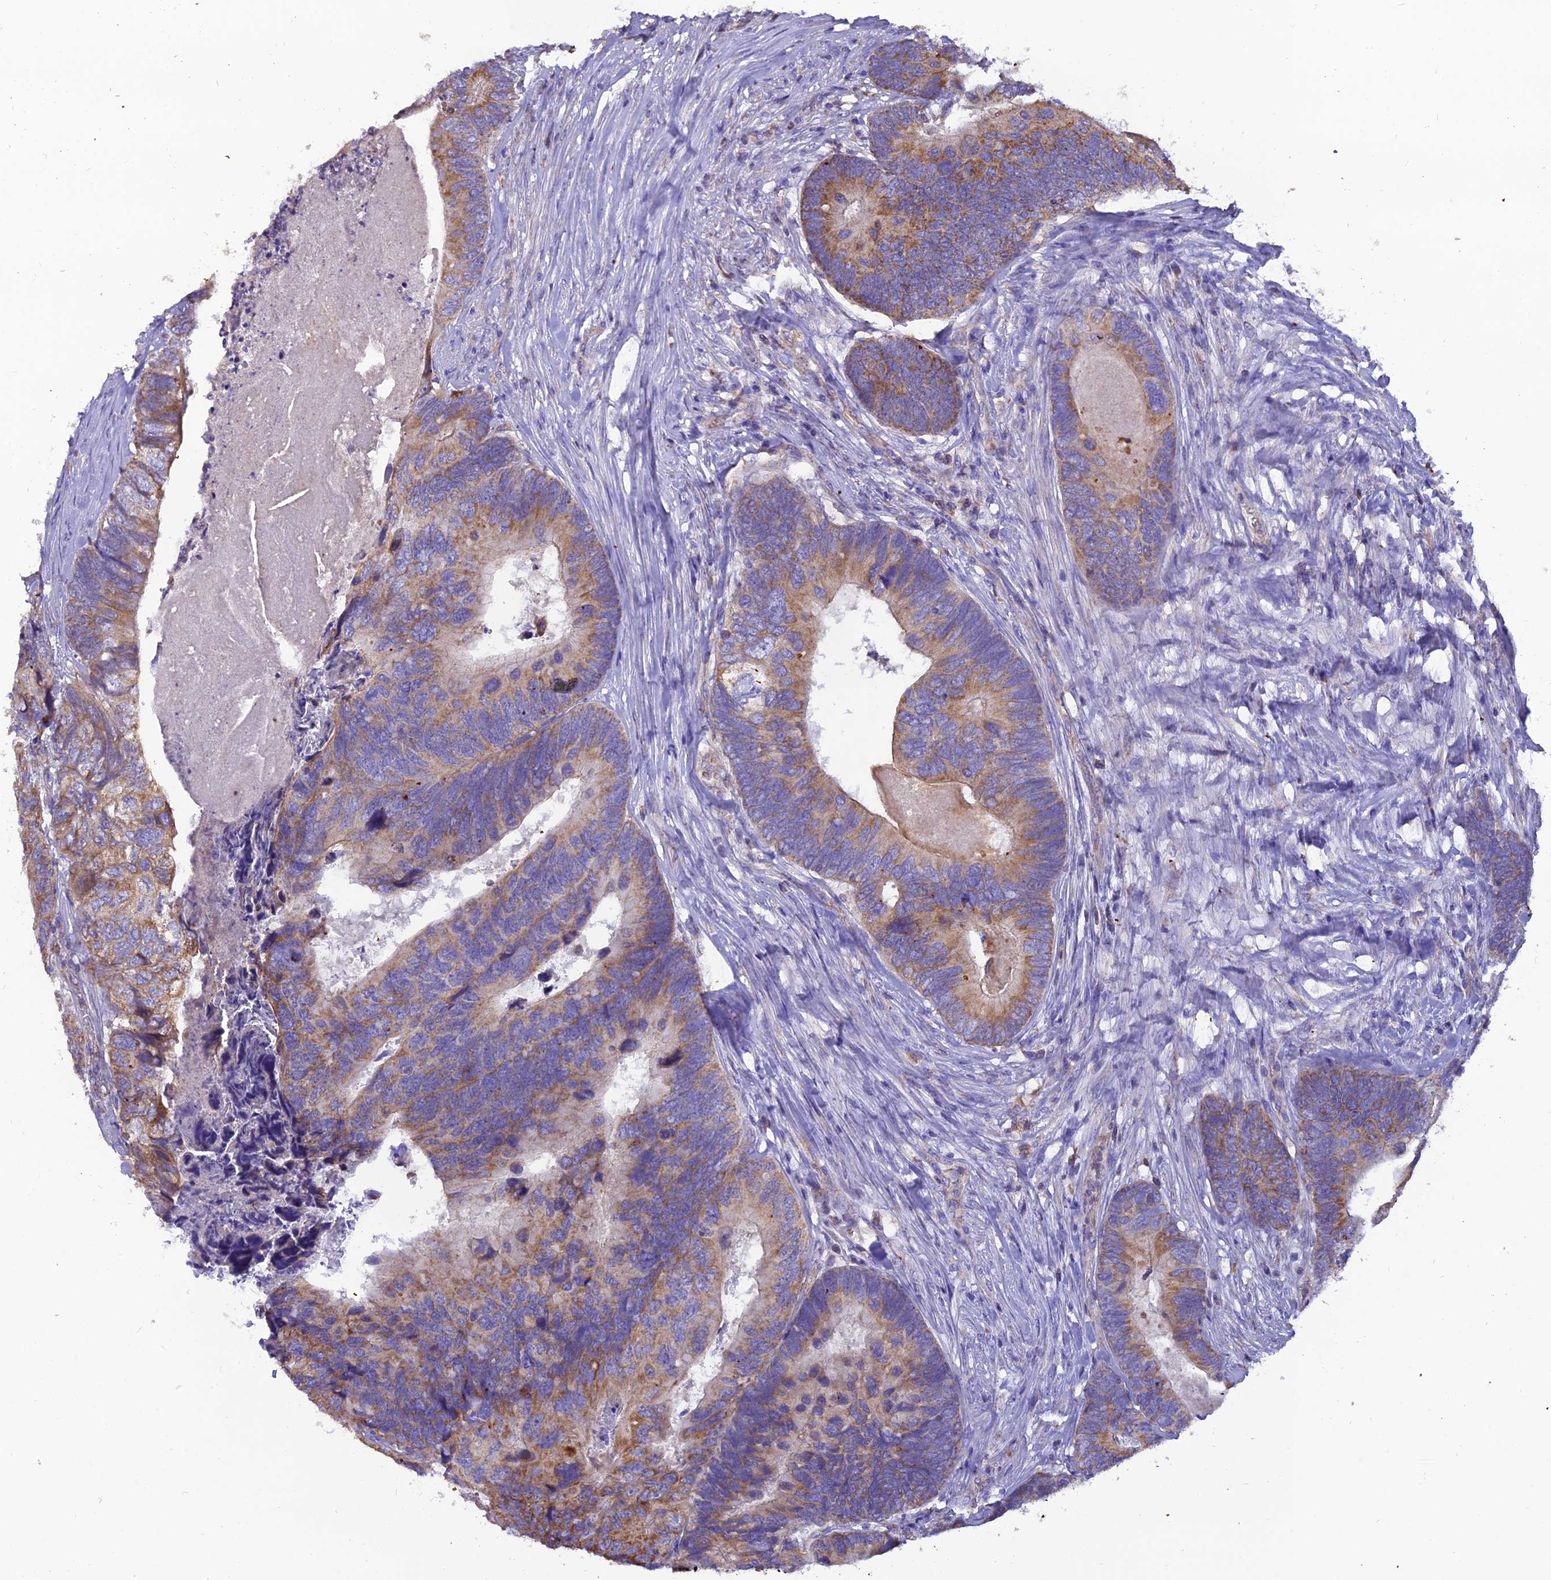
{"staining": {"intensity": "moderate", "quantity": ">75%", "location": "cytoplasmic/membranous"}, "tissue": "colorectal cancer", "cell_type": "Tumor cells", "image_type": "cancer", "snomed": [{"axis": "morphology", "description": "Adenocarcinoma, NOS"}, {"axis": "topography", "description": "Colon"}], "caption": "Moderate cytoplasmic/membranous staining is present in about >75% of tumor cells in colorectal cancer (adenocarcinoma).", "gene": "GPD1", "patient": {"sex": "female", "age": 67}}